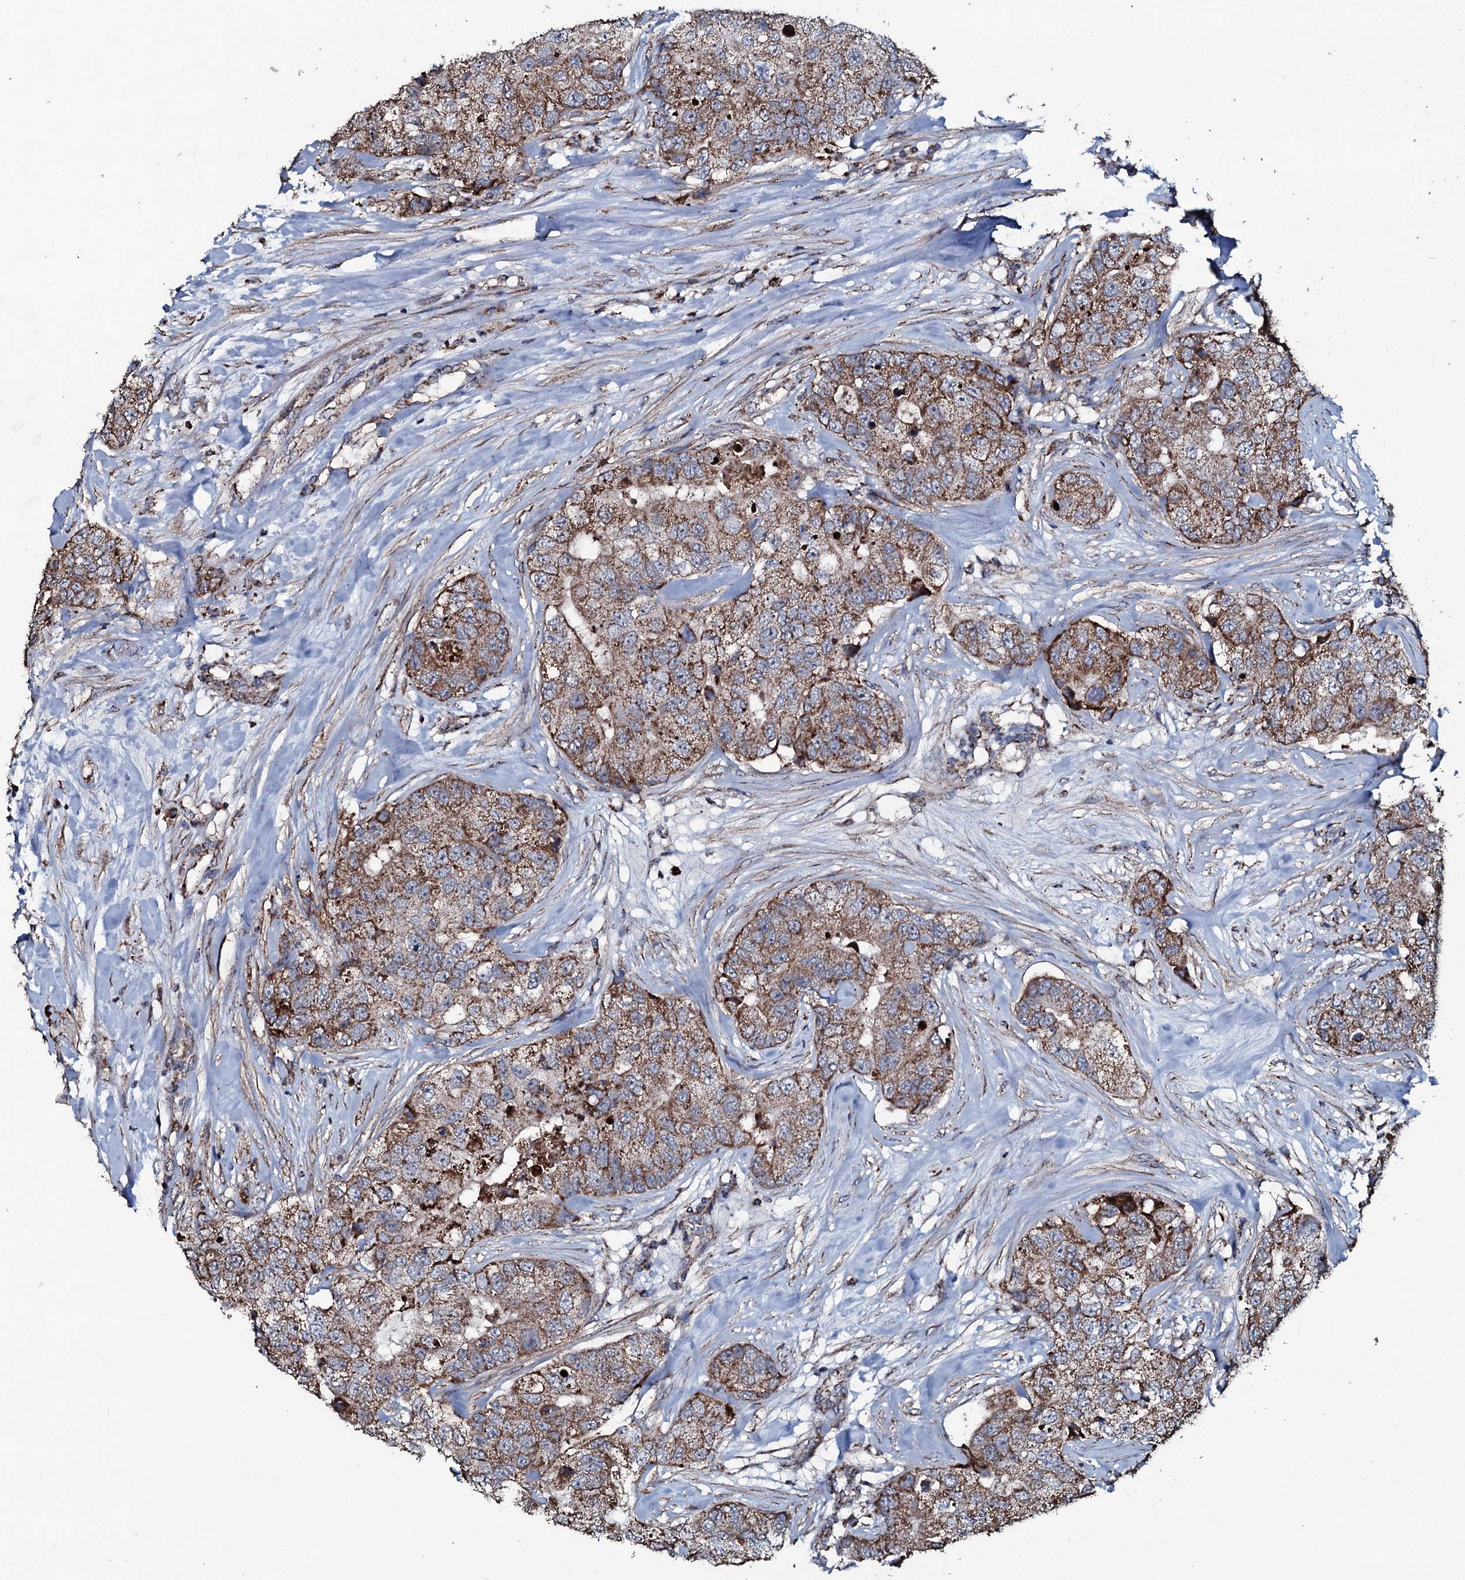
{"staining": {"intensity": "moderate", "quantity": ">75%", "location": "cytoplasmic/membranous"}, "tissue": "breast cancer", "cell_type": "Tumor cells", "image_type": "cancer", "snomed": [{"axis": "morphology", "description": "Duct carcinoma"}, {"axis": "topography", "description": "Breast"}], "caption": "Protein staining shows moderate cytoplasmic/membranous expression in about >75% of tumor cells in breast infiltrating ductal carcinoma.", "gene": "DYNC2I2", "patient": {"sex": "female", "age": 62}}